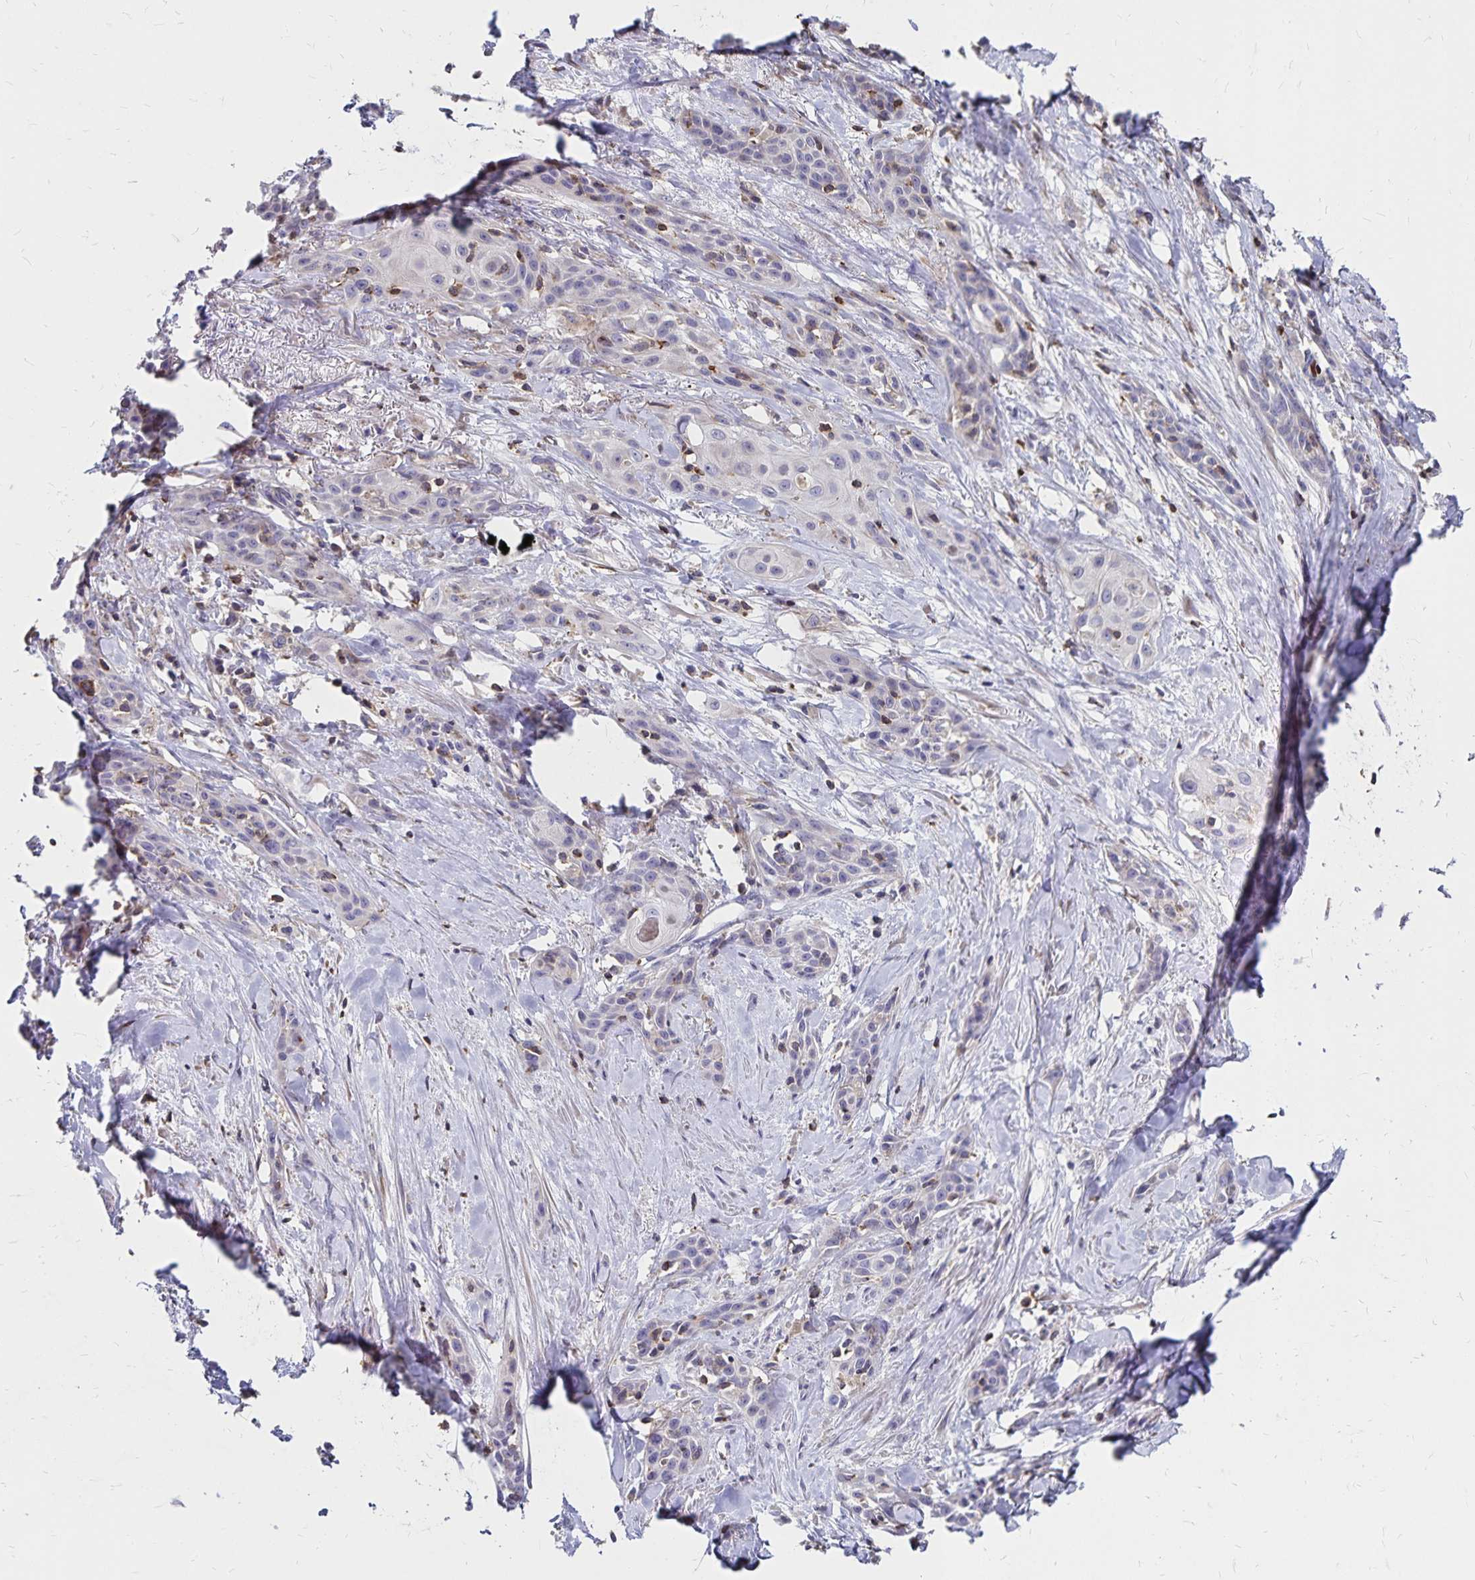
{"staining": {"intensity": "negative", "quantity": "none", "location": "none"}, "tissue": "skin cancer", "cell_type": "Tumor cells", "image_type": "cancer", "snomed": [{"axis": "morphology", "description": "Squamous cell carcinoma, NOS"}, {"axis": "topography", "description": "Skin"}, {"axis": "topography", "description": "Anal"}], "caption": "Tumor cells are negative for brown protein staining in squamous cell carcinoma (skin).", "gene": "NAGPA", "patient": {"sex": "male", "age": 64}}